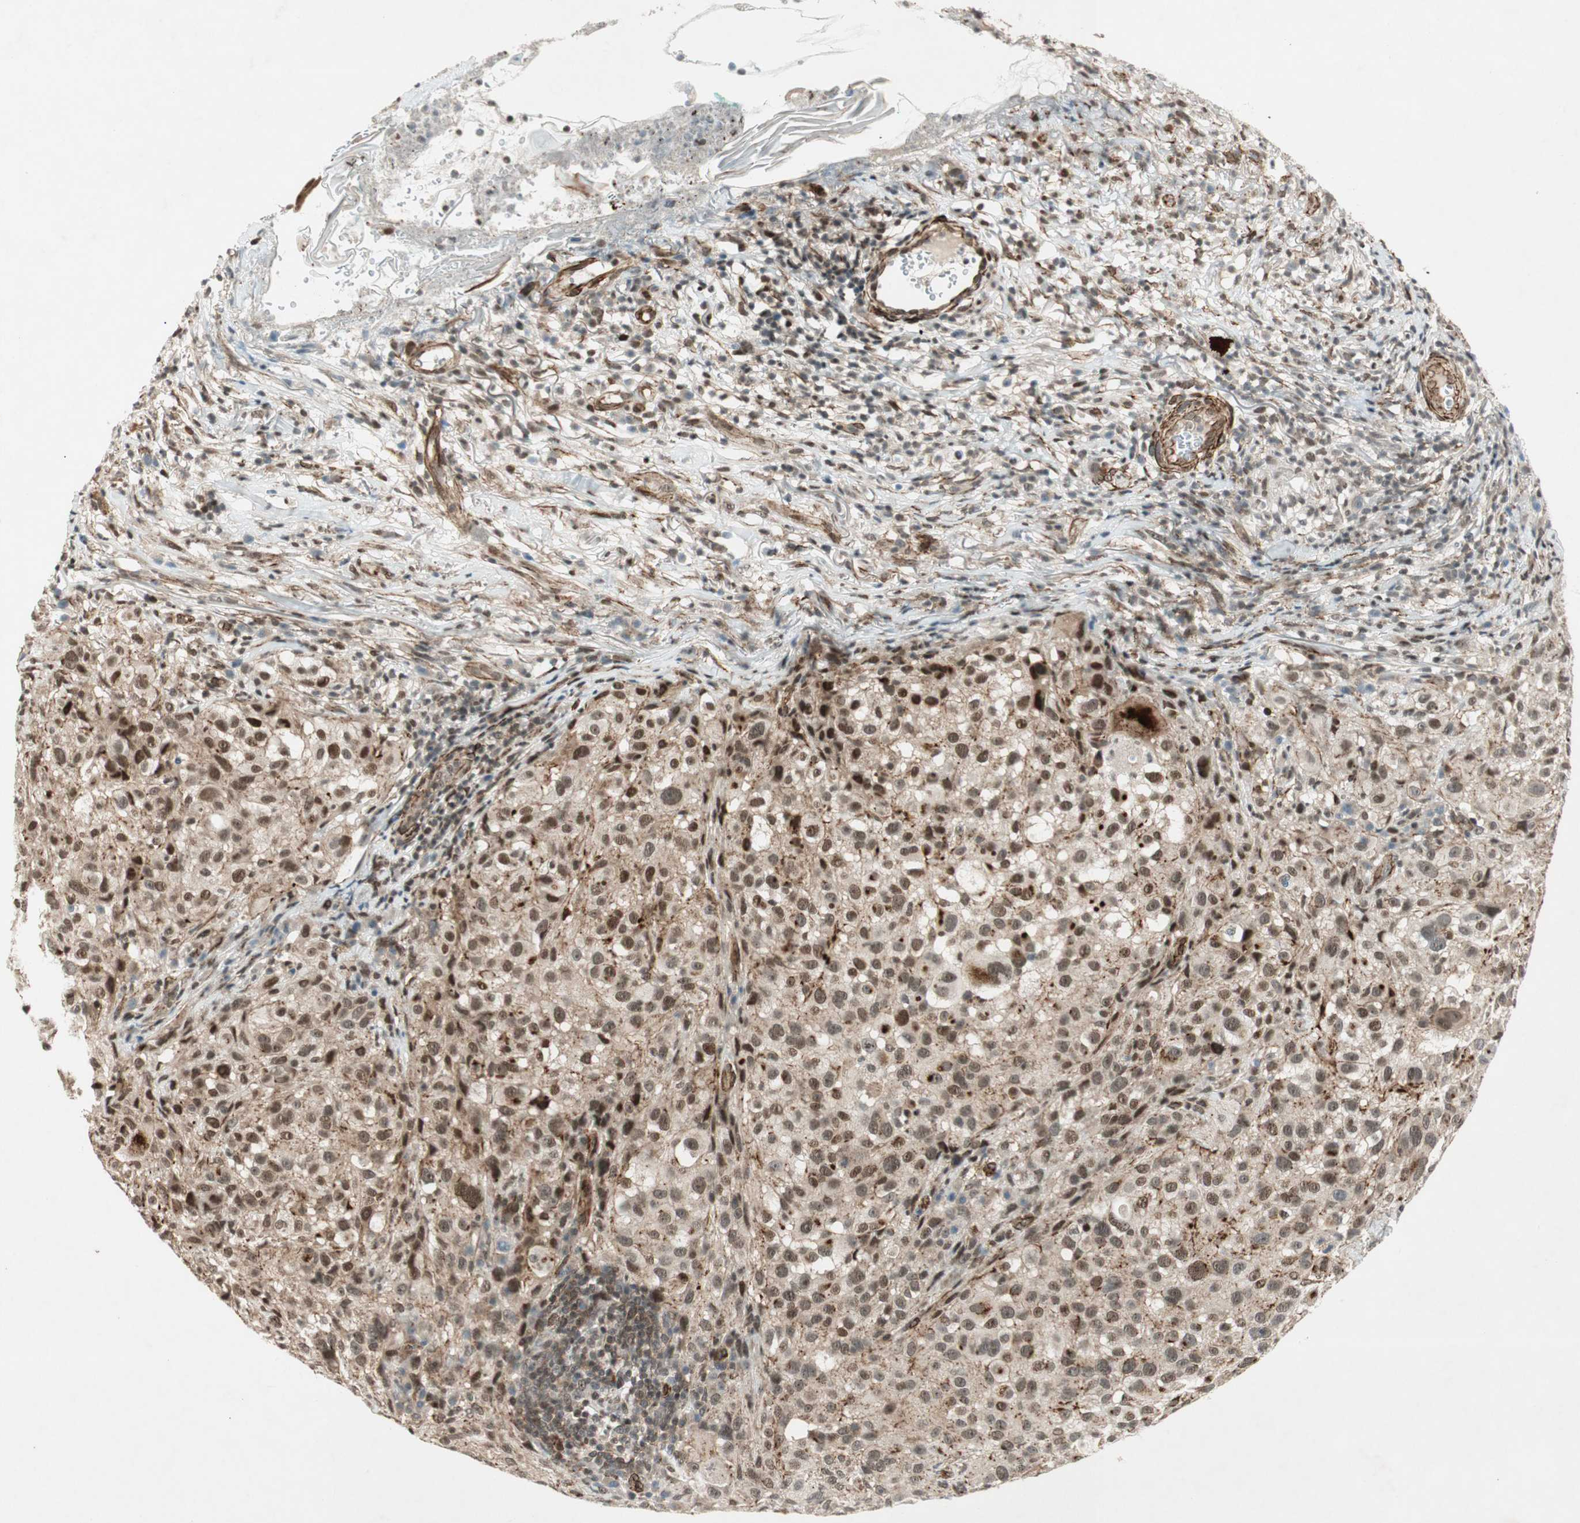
{"staining": {"intensity": "strong", "quantity": ">75%", "location": "nuclear"}, "tissue": "melanoma", "cell_type": "Tumor cells", "image_type": "cancer", "snomed": [{"axis": "morphology", "description": "Necrosis, NOS"}, {"axis": "morphology", "description": "Malignant melanoma, NOS"}, {"axis": "topography", "description": "Skin"}], "caption": "Protein staining of melanoma tissue reveals strong nuclear expression in about >75% of tumor cells.", "gene": "CDK19", "patient": {"sex": "female", "age": 87}}